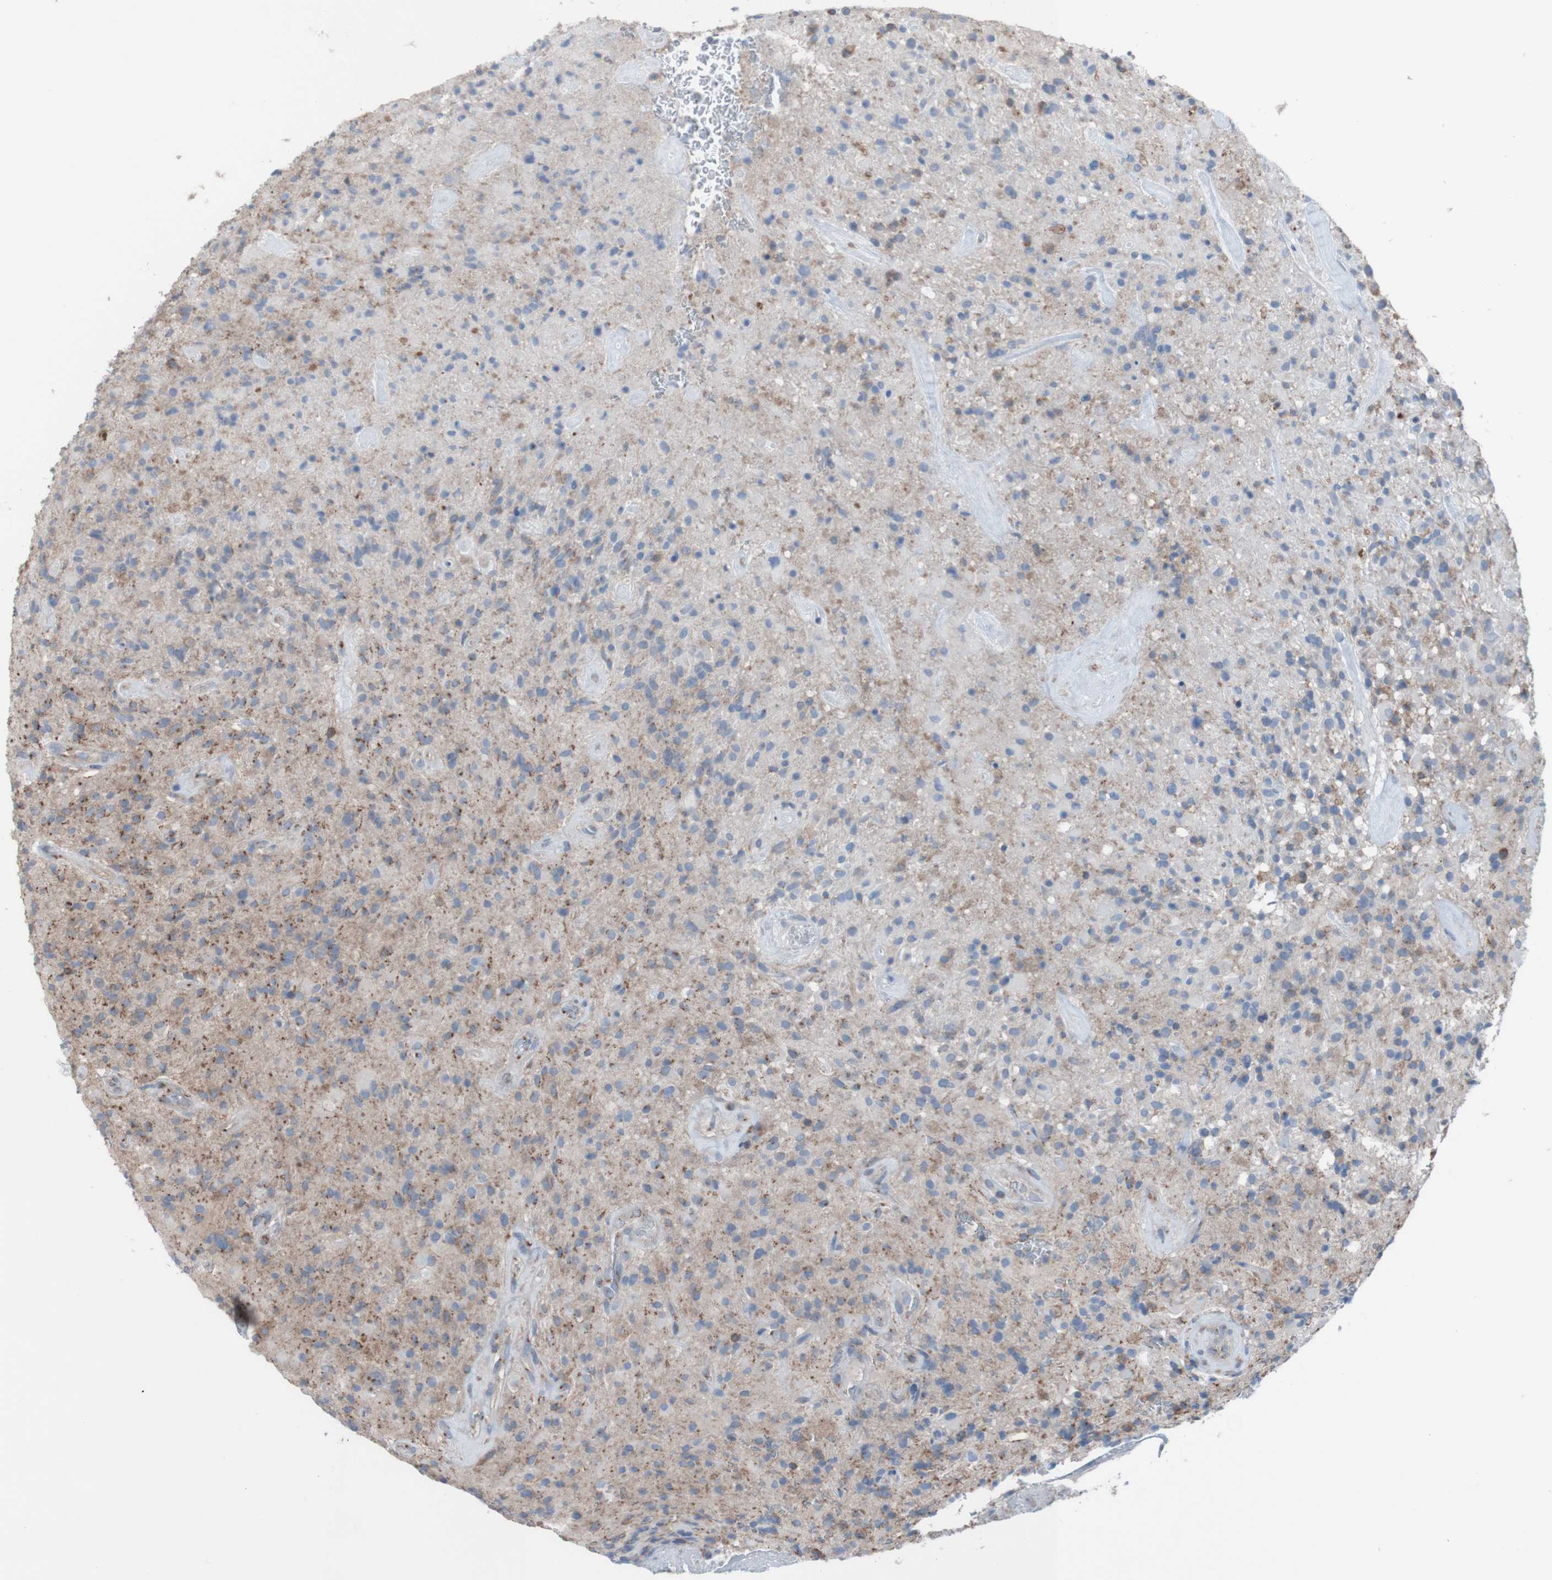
{"staining": {"intensity": "moderate", "quantity": ">75%", "location": "cytoplasmic/membranous"}, "tissue": "glioma", "cell_type": "Tumor cells", "image_type": "cancer", "snomed": [{"axis": "morphology", "description": "Glioma, malignant, High grade"}, {"axis": "topography", "description": "Brain"}], "caption": "Protein expression analysis of malignant glioma (high-grade) demonstrates moderate cytoplasmic/membranous expression in approximately >75% of tumor cells.", "gene": "MINAR1", "patient": {"sex": "male", "age": 71}}